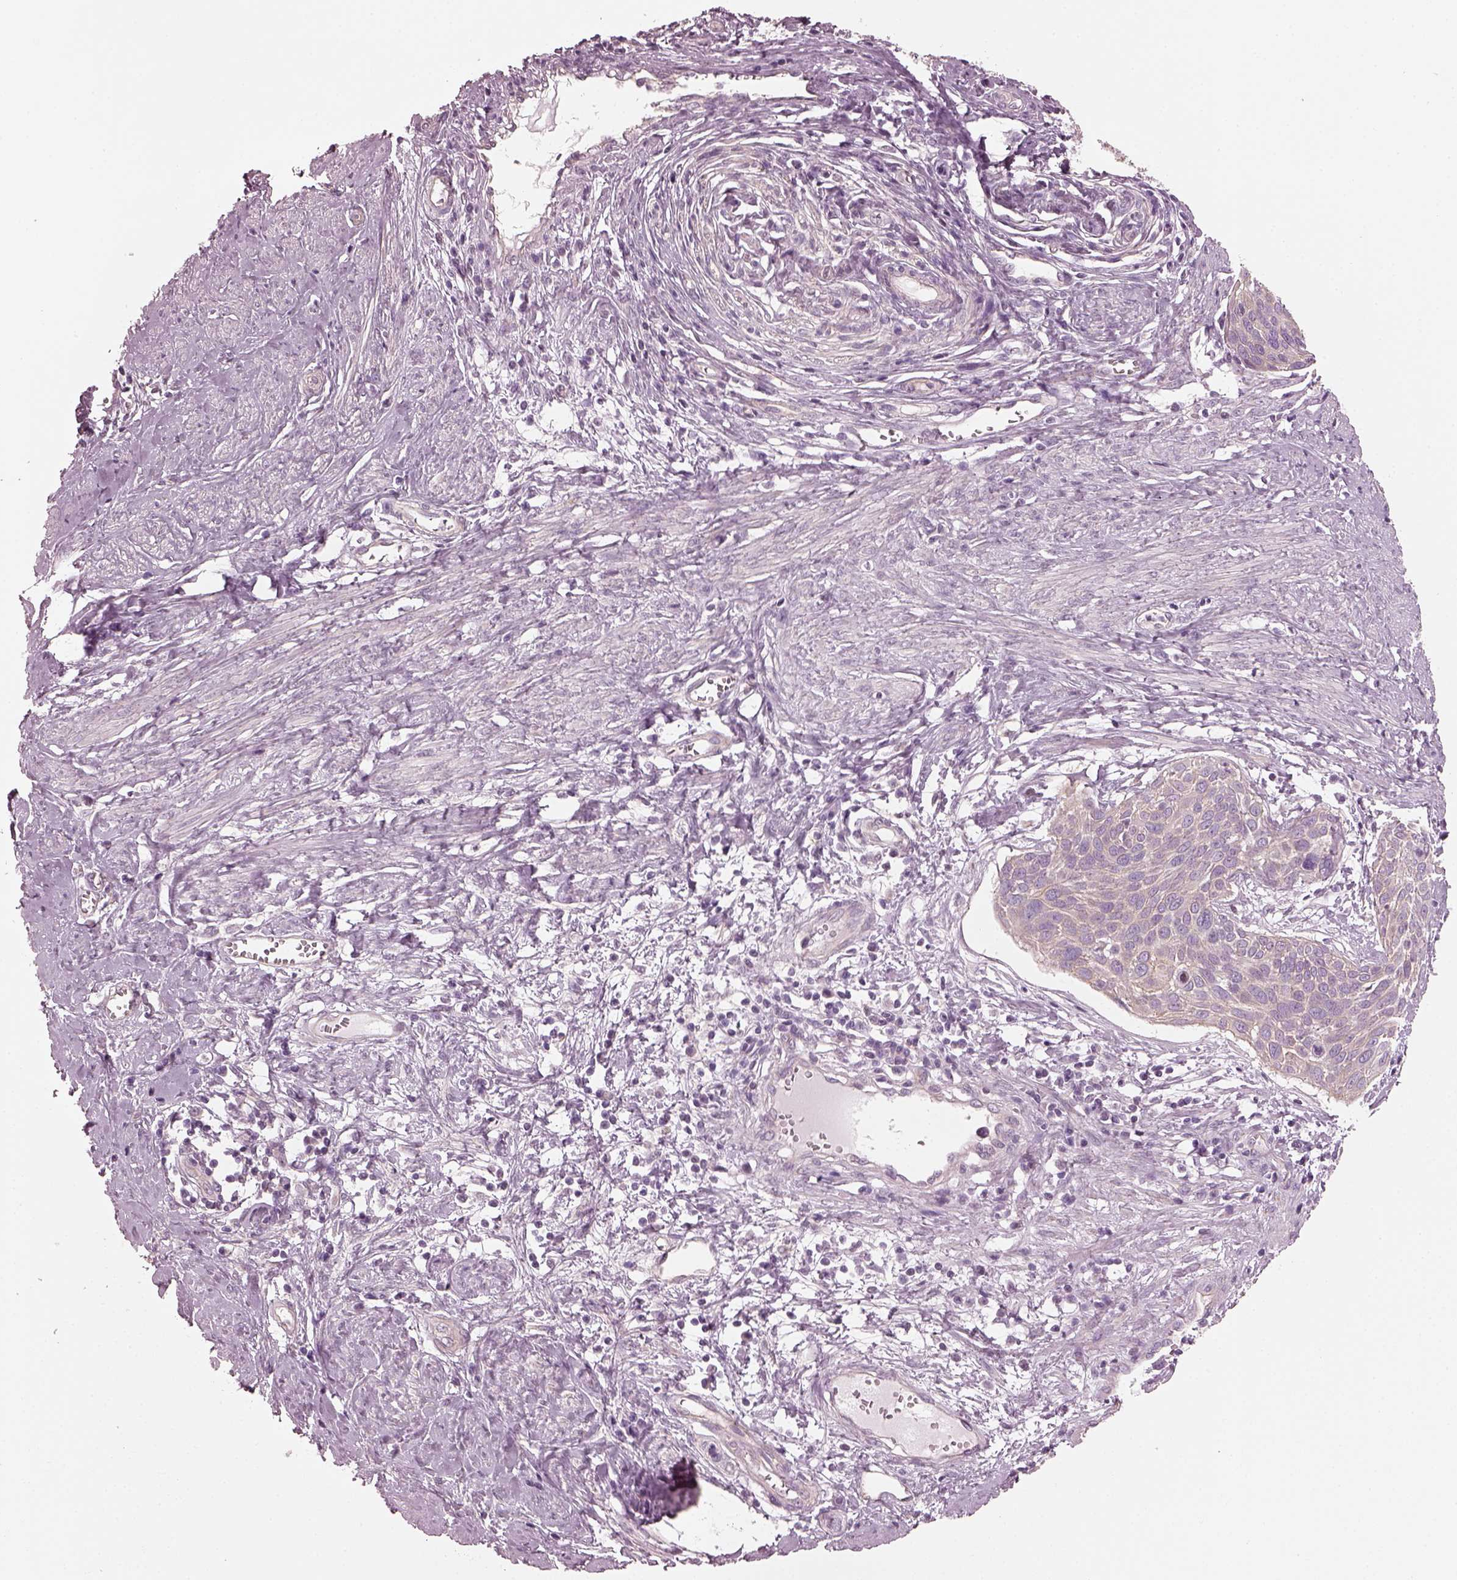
{"staining": {"intensity": "weak", "quantity": ">75%", "location": "cytoplasmic/membranous"}, "tissue": "cervical cancer", "cell_type": "Tumor cells", "image_type": "cancer", "snomed": [{"axis": "morphology", "description": "Squamous cell carcinoma, NOS"}, {"axis": "topography", "description": "Cervix"}], "caption": "Immunohistochemistry (DAB) staining of human cervical cancer shows weak cytoplasmic/membranous protein expression in approximately >75% of tumor cells.", "gene": "ODAD1", "patient": {"sex": "female", "age": 39}}